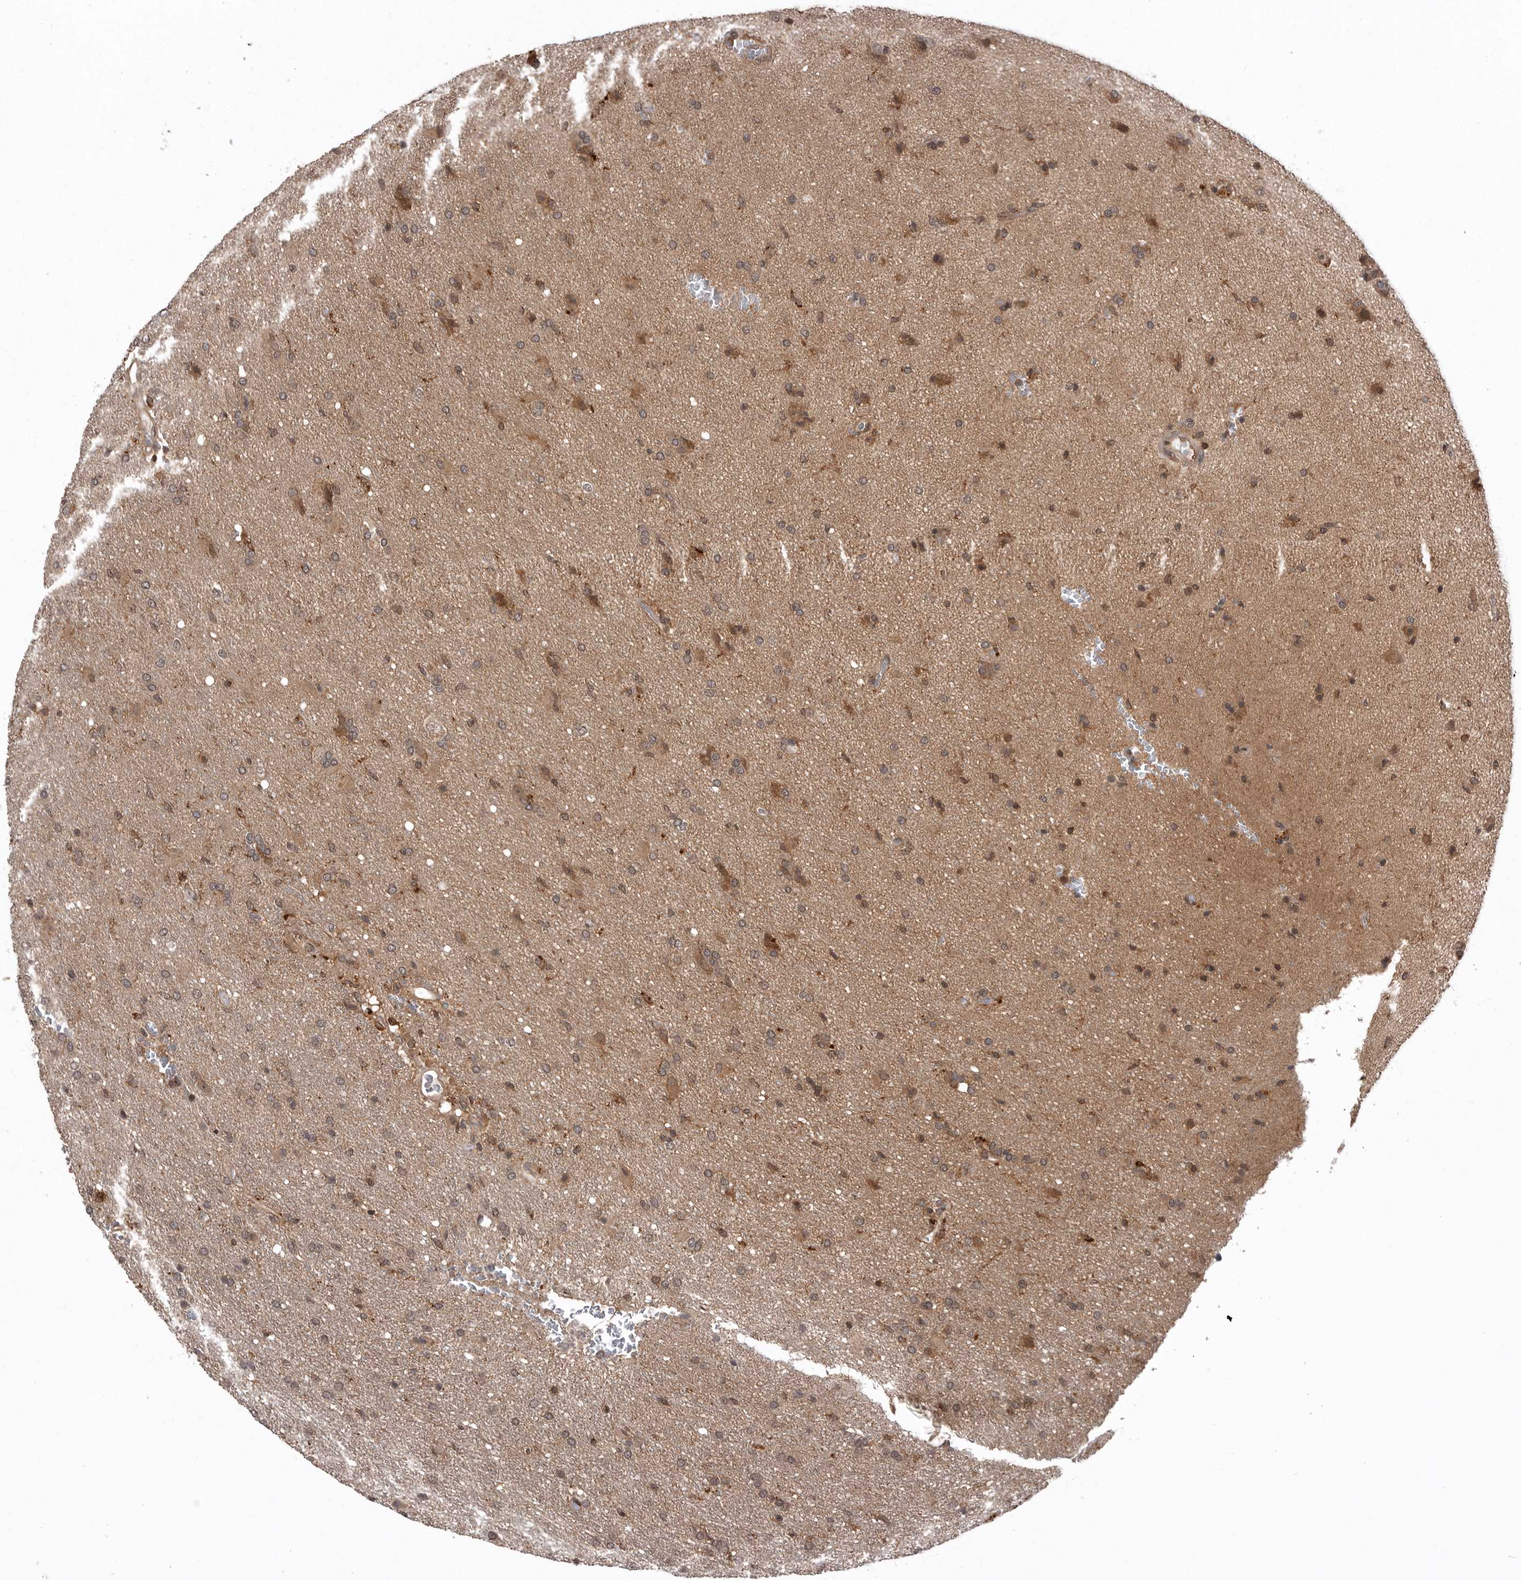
{"staining": {"intensity": "moderate", "quantity": "25%-75%", "location": "cytoplasmic/membranous,nuclear"}, "tissue": "glioma", "cell_type": "Tumor cells", "image_type": "cancer", "snomed": [{"axis": "morphology", "description": "Glioma, malignant, High grade"}, {"axis": "topography", "description": "Brain"}], "caption": "IHC image of neoplastic tissue: human glioma stained using immunohistochemistry demonstrates medium levels of moderate protein expression localized specifically in the cytoplasmic/membranous and nuclear of tumor cells, appearing as a cytoplasmic/membranous and nuclear brown color.", "gene": "AOAH", "patient": {"sex": "female", "age": 57}}